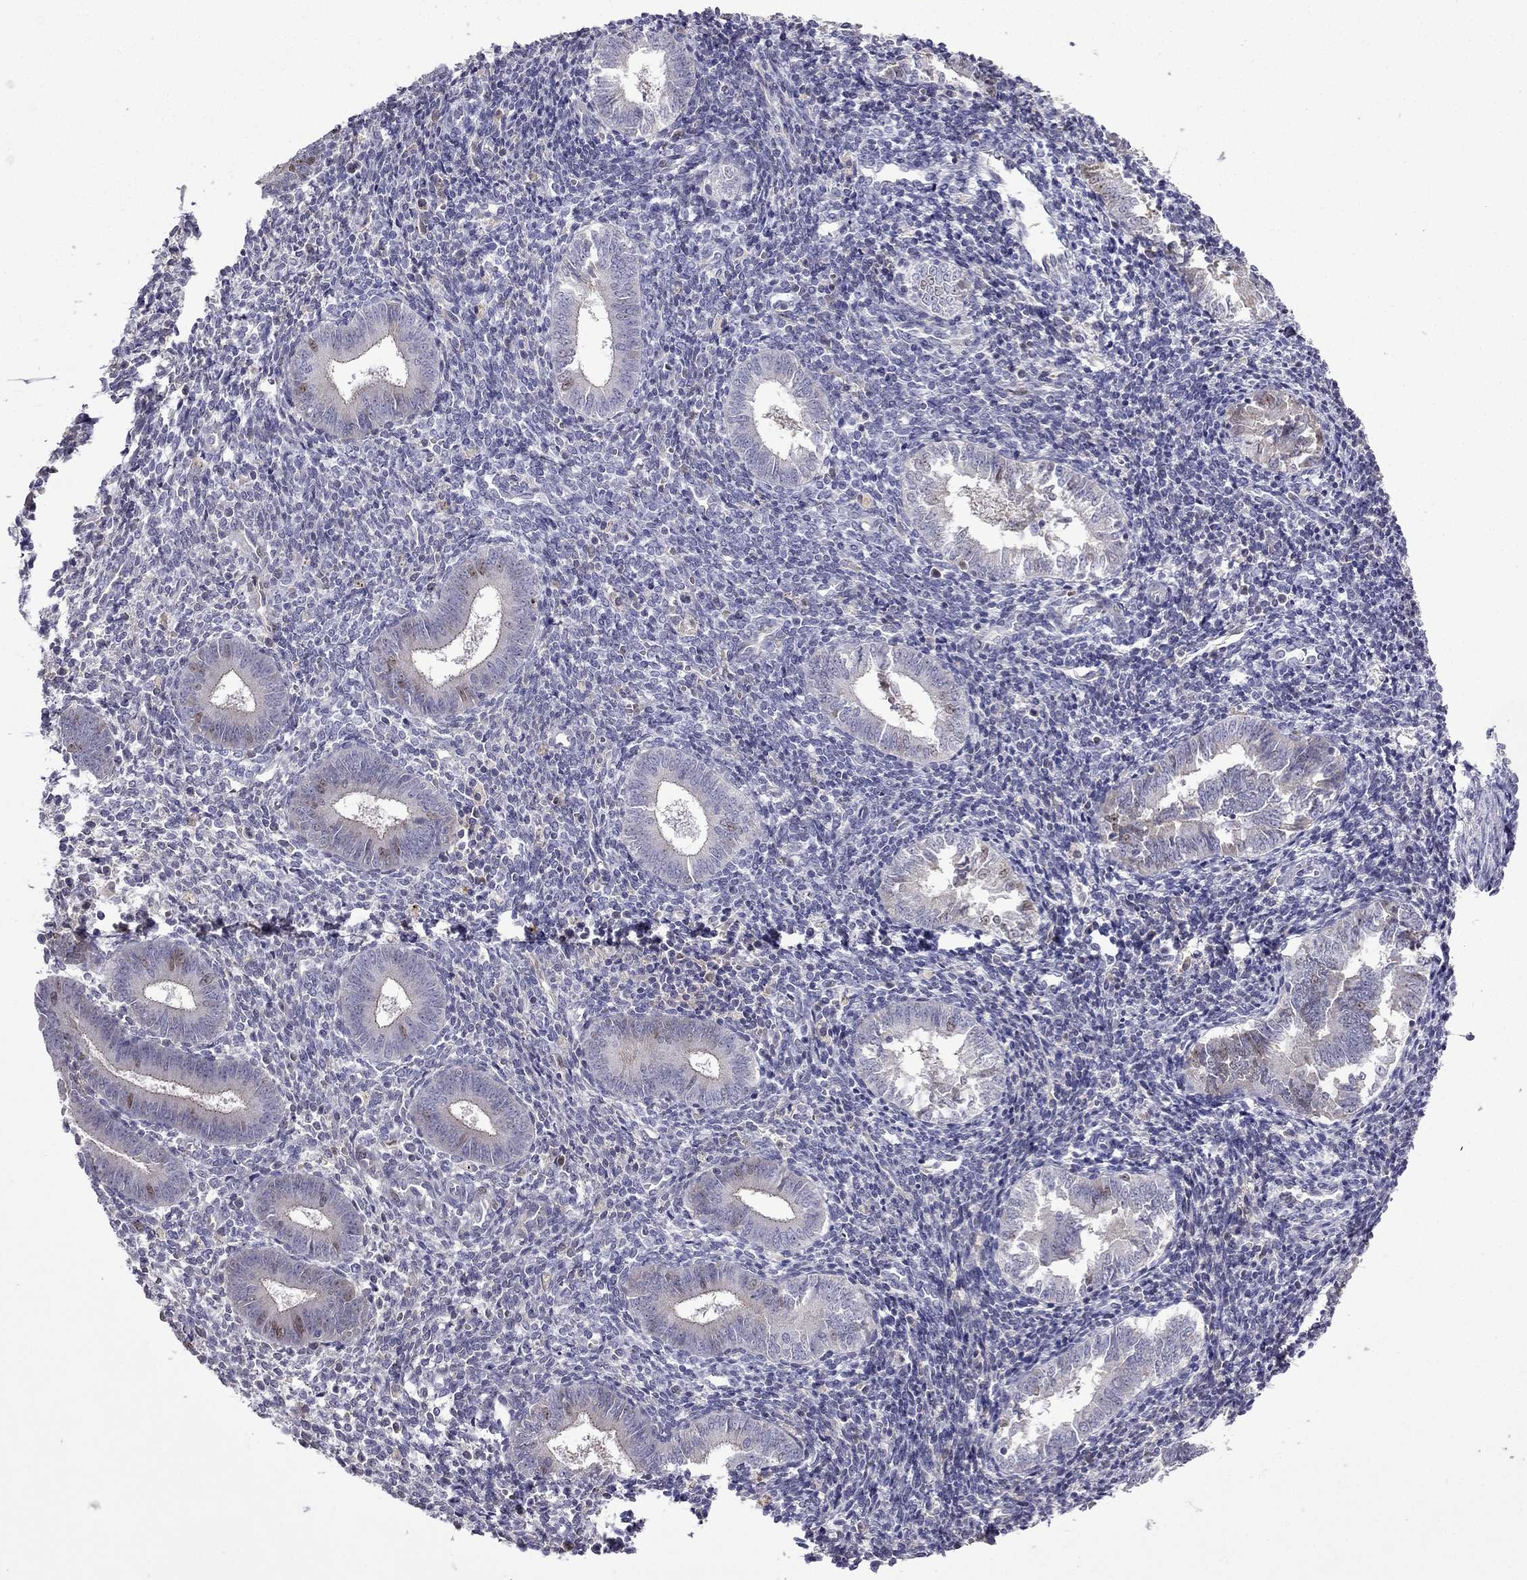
{"staining": {"intensity": "negative", "quantity": "none", "location": "none"}, "tissue": "endometrium", "cell_type": "Cells in endometrial stroma", "image_type": "normal", "snomed": [{"axis": "morphology", "description": "Normal tissue, NOS"}, {"axis": "topography", "description": "Endometrium"}], "caption": "Immunohistochemical staining of normal human endometrium displays no significant staining in cells in endometrial stroma.", "gene": "UHRF1", "patient": {"sex": "female", "age": 25}}